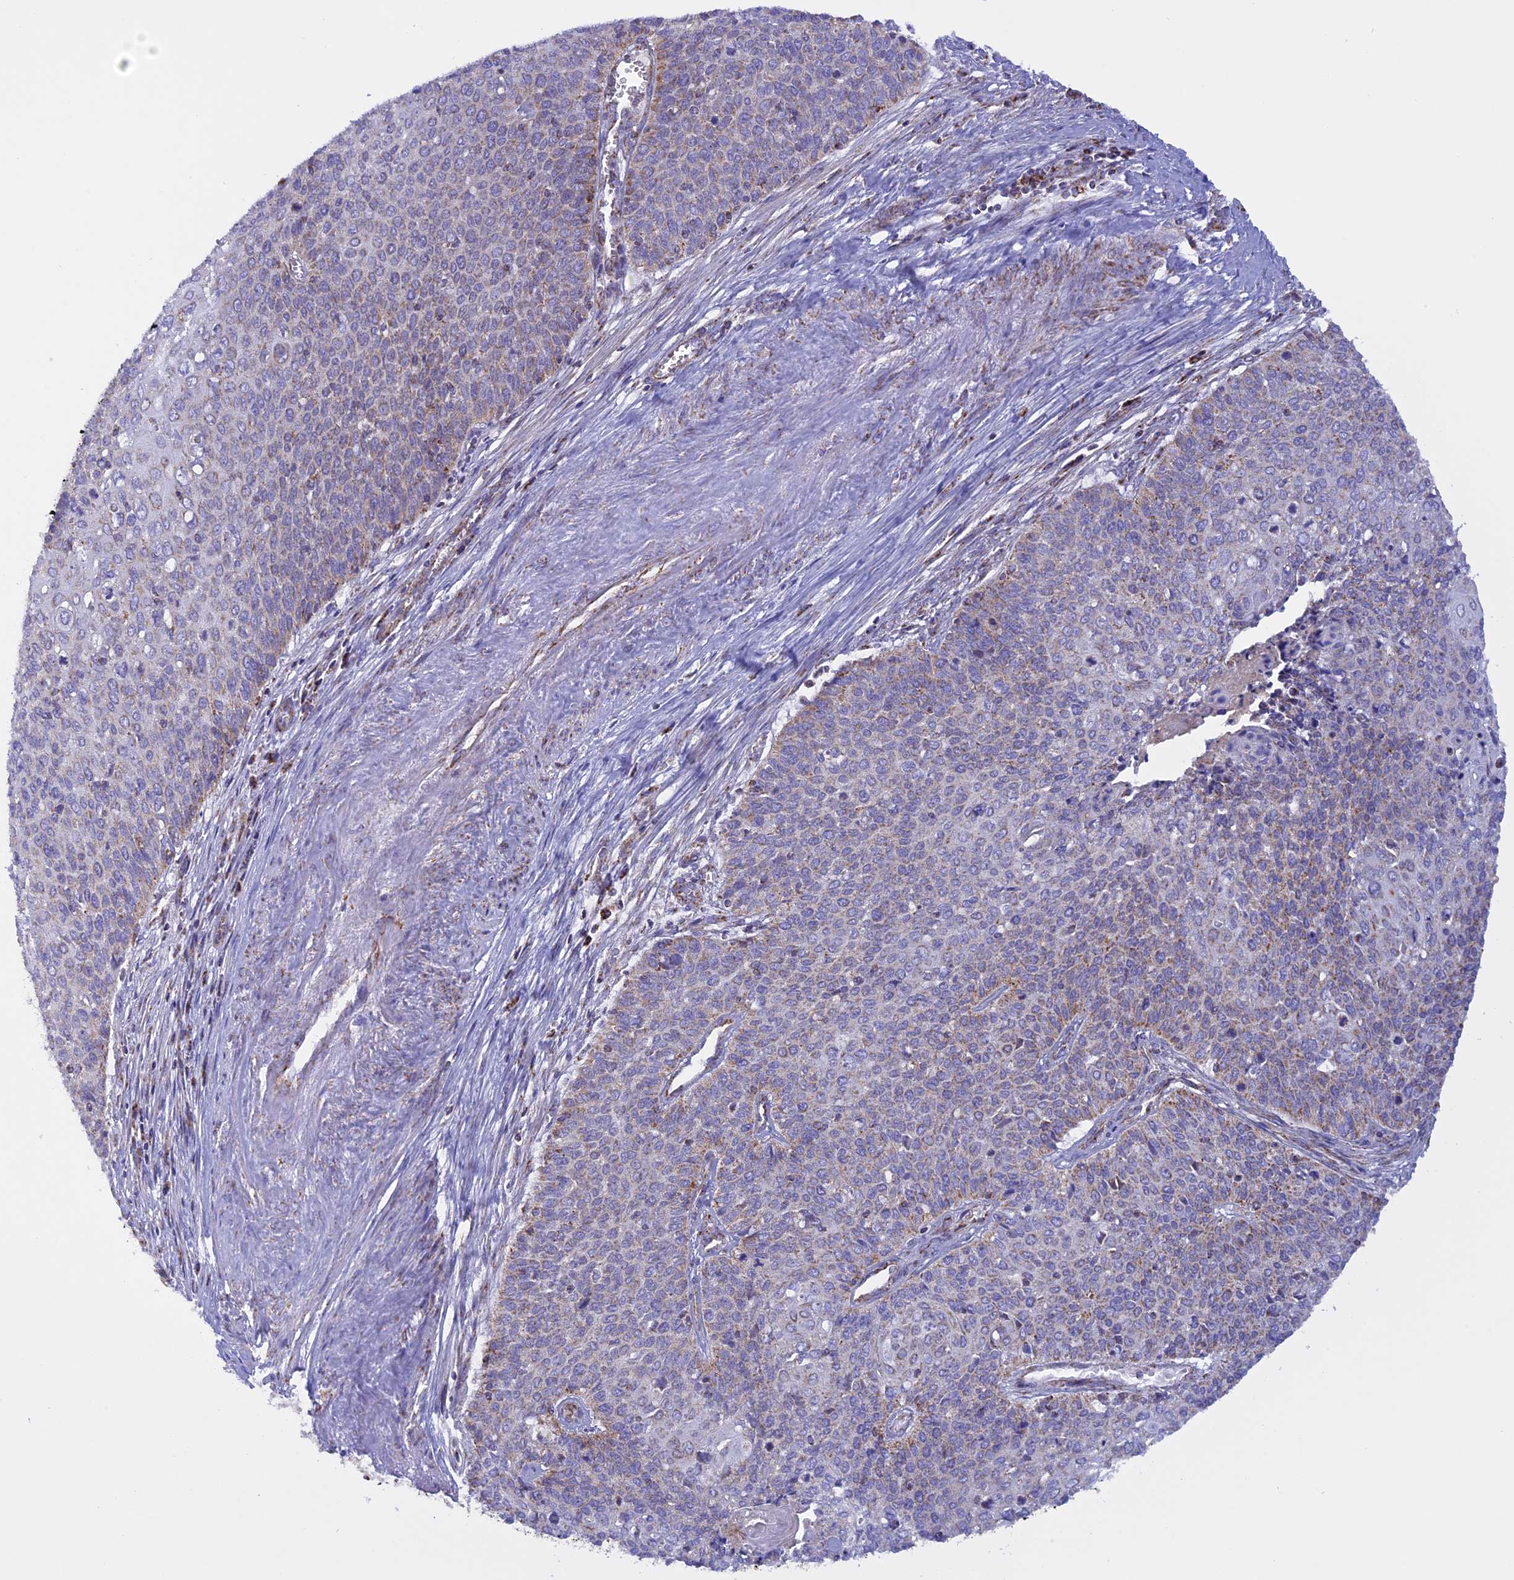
{"staining": {"intensity": "weak", "quantity": "25%-75%", "location": "cytoplasmic/membranous"}, "tissue": "cervical cancer", "cell_type": "Tumor cells", "image_type": "cancer", "snomed": [{"axis": "morphology", "description": "Squamous cell carcinoma, NOS"}, {"axis": "topography", "description": "Cervix"}], "caption": "The image exhibits staining of cervical squamous cell carcinoma, revealing weak cytoplasmic/membranous protein positivity (brown color) within tumor cells. (DAB = brown stain, brightfield microscopy at high magnification).", "gene": "KCNG1", "patient": {"sex": "female", "age": 39}}